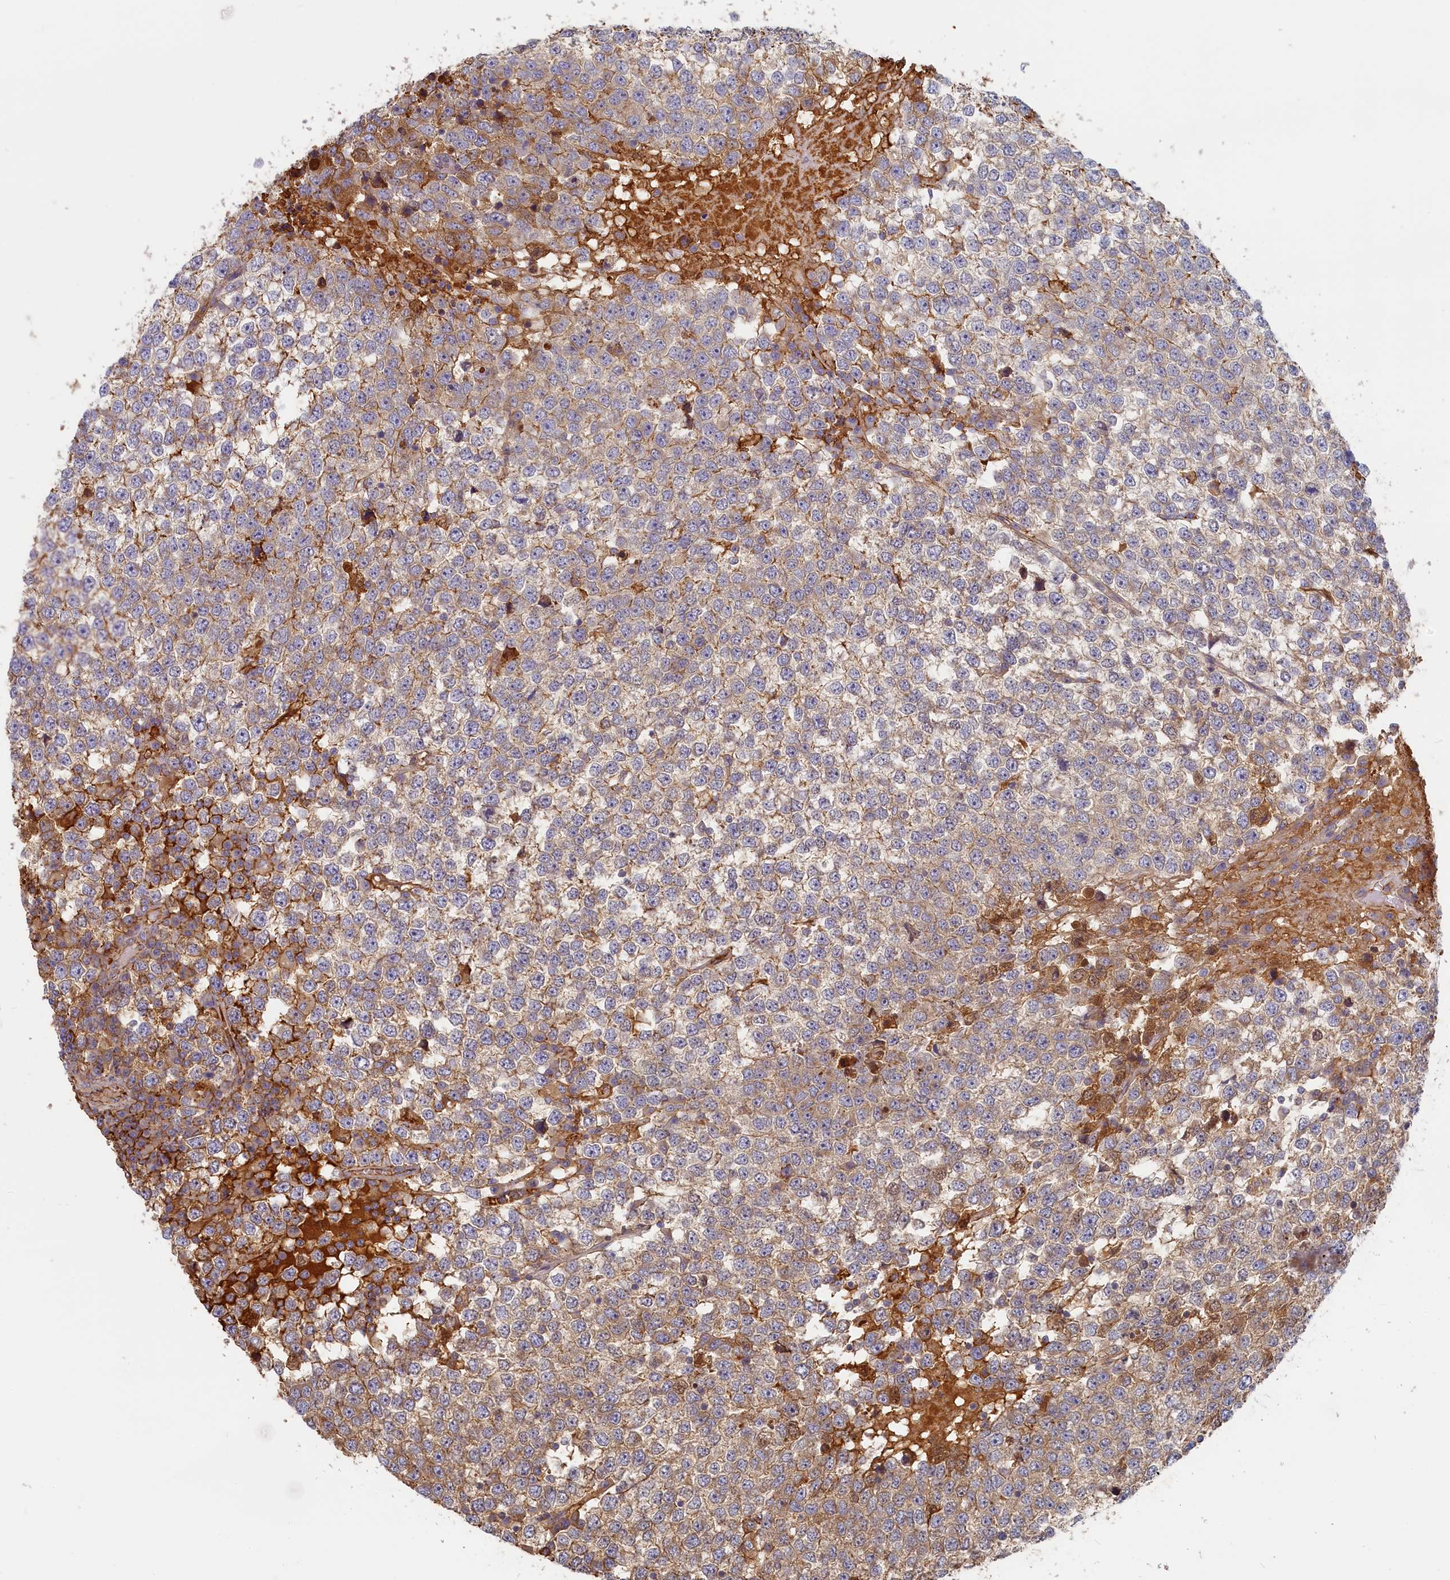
{"staining": {"intensity": "weak", "quantity": ">75%", "location": "cytoplasmic/membranous"}, "tissue": "testis cancer", "cell_type": "Tumor cells", "image_type": "cancer", "snomed": [{"axis": "morphology", "description": "Seminoma, NOS"}, {"axis": "topography", "description": "Testis"}], "caption": "A histopathology image showing weak cytoplasmic/membranous positivity in about >75% of tumor cells in testis seminoma, as visualized by brown immunohistochemical staining.", "gene": "STX16", "patient": {"sex": "male", "age": 65}}